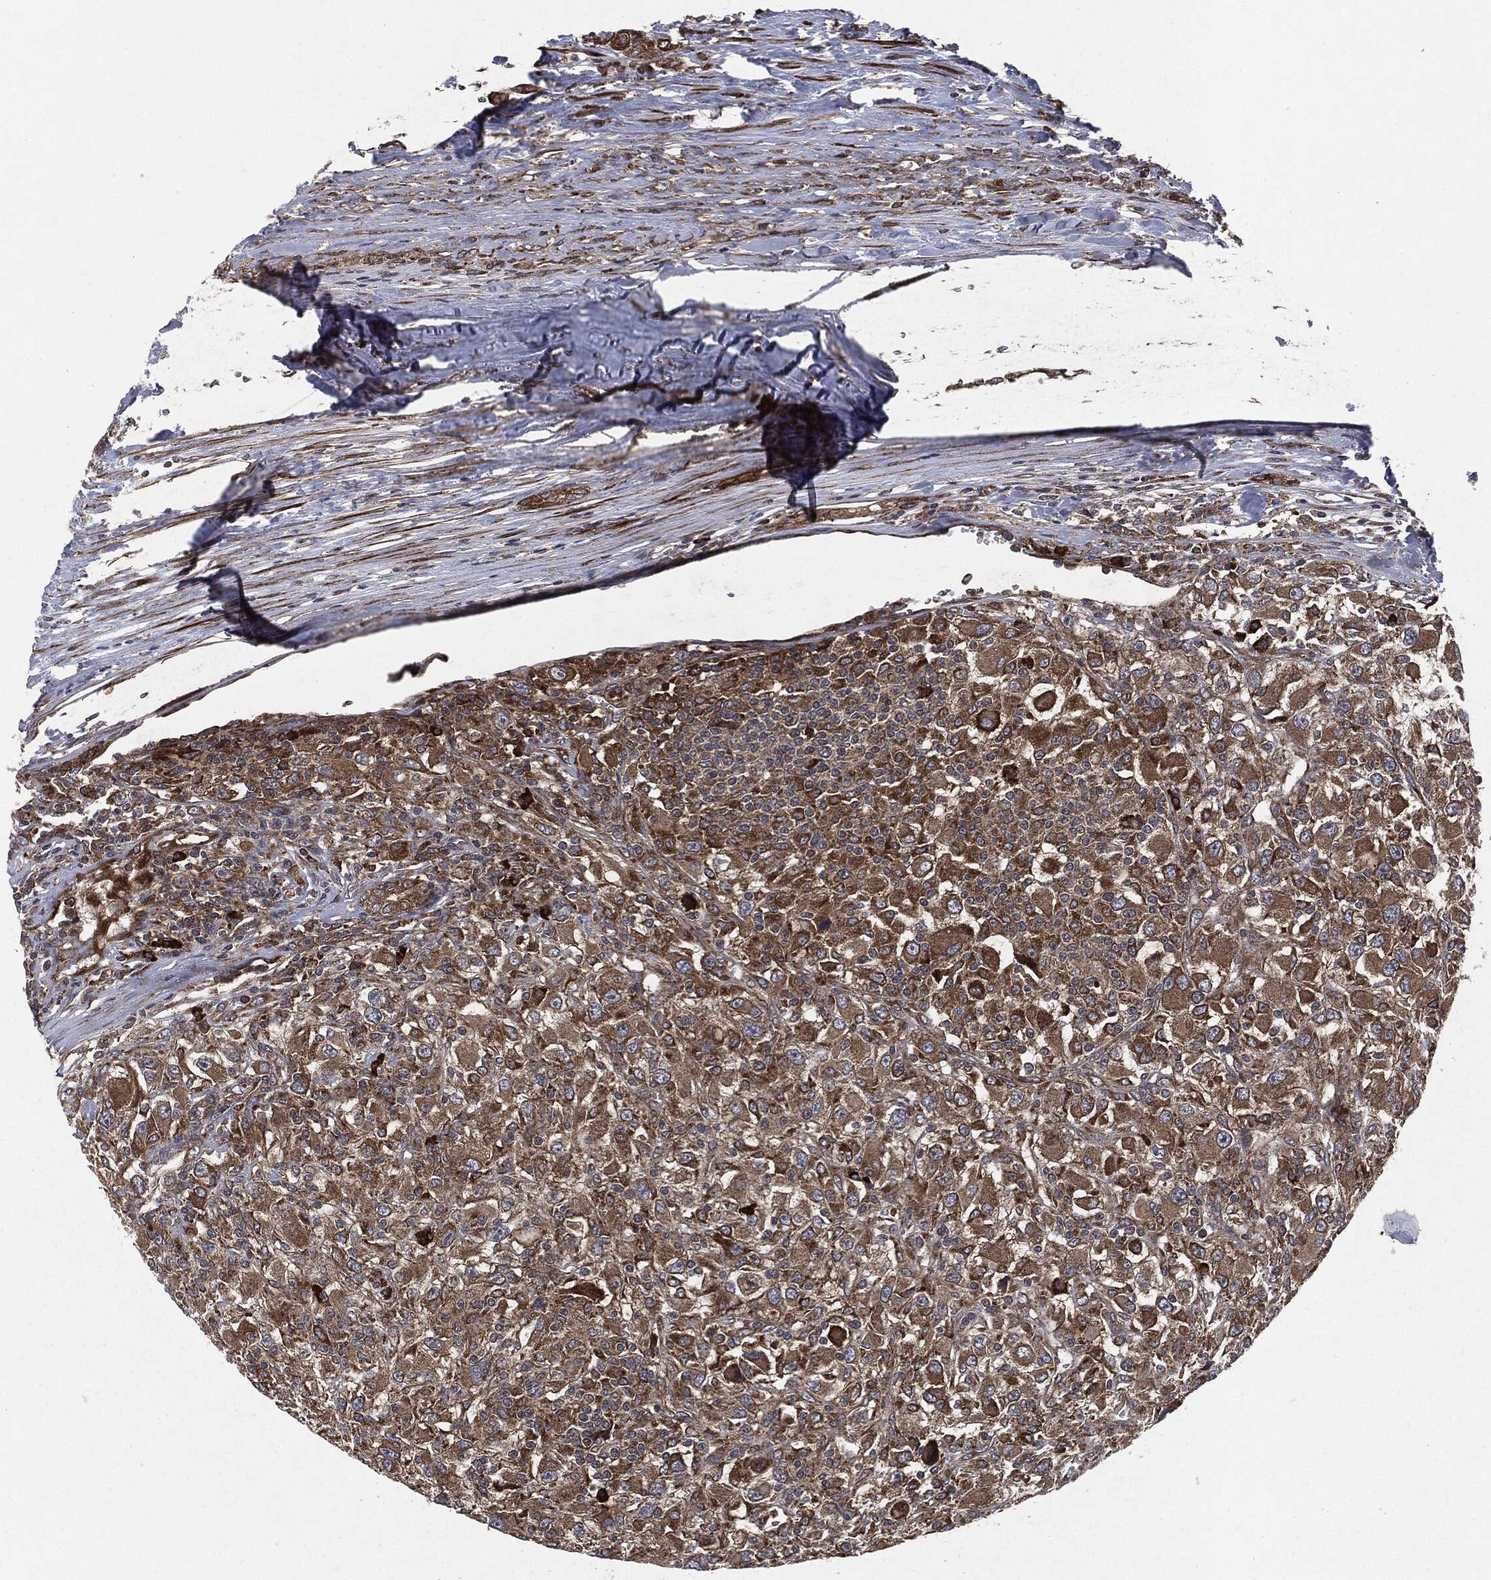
{"staining": {"intensity": "strong", "quantity": "25%-75%", "location": "cytoplasmic/membranous"}, "tissue": "renal cancer", "cell_type": "Tumor cells", "image_type": "cancer", "snomed": [{"axis": "morphology", "description": "Adenocarcinoma, NOS"}, {"axis": "topography", "description": "Kidney"}], "caption": "Renal cancer (adenocarcinoma) stained for a protein (brown) exhibits strong cytoplasmic/membranous positive positivity in approximately 25%-75% of tumor cells.", "gene": "RAF1", "patient": {"sex": "female", "age": 67}}